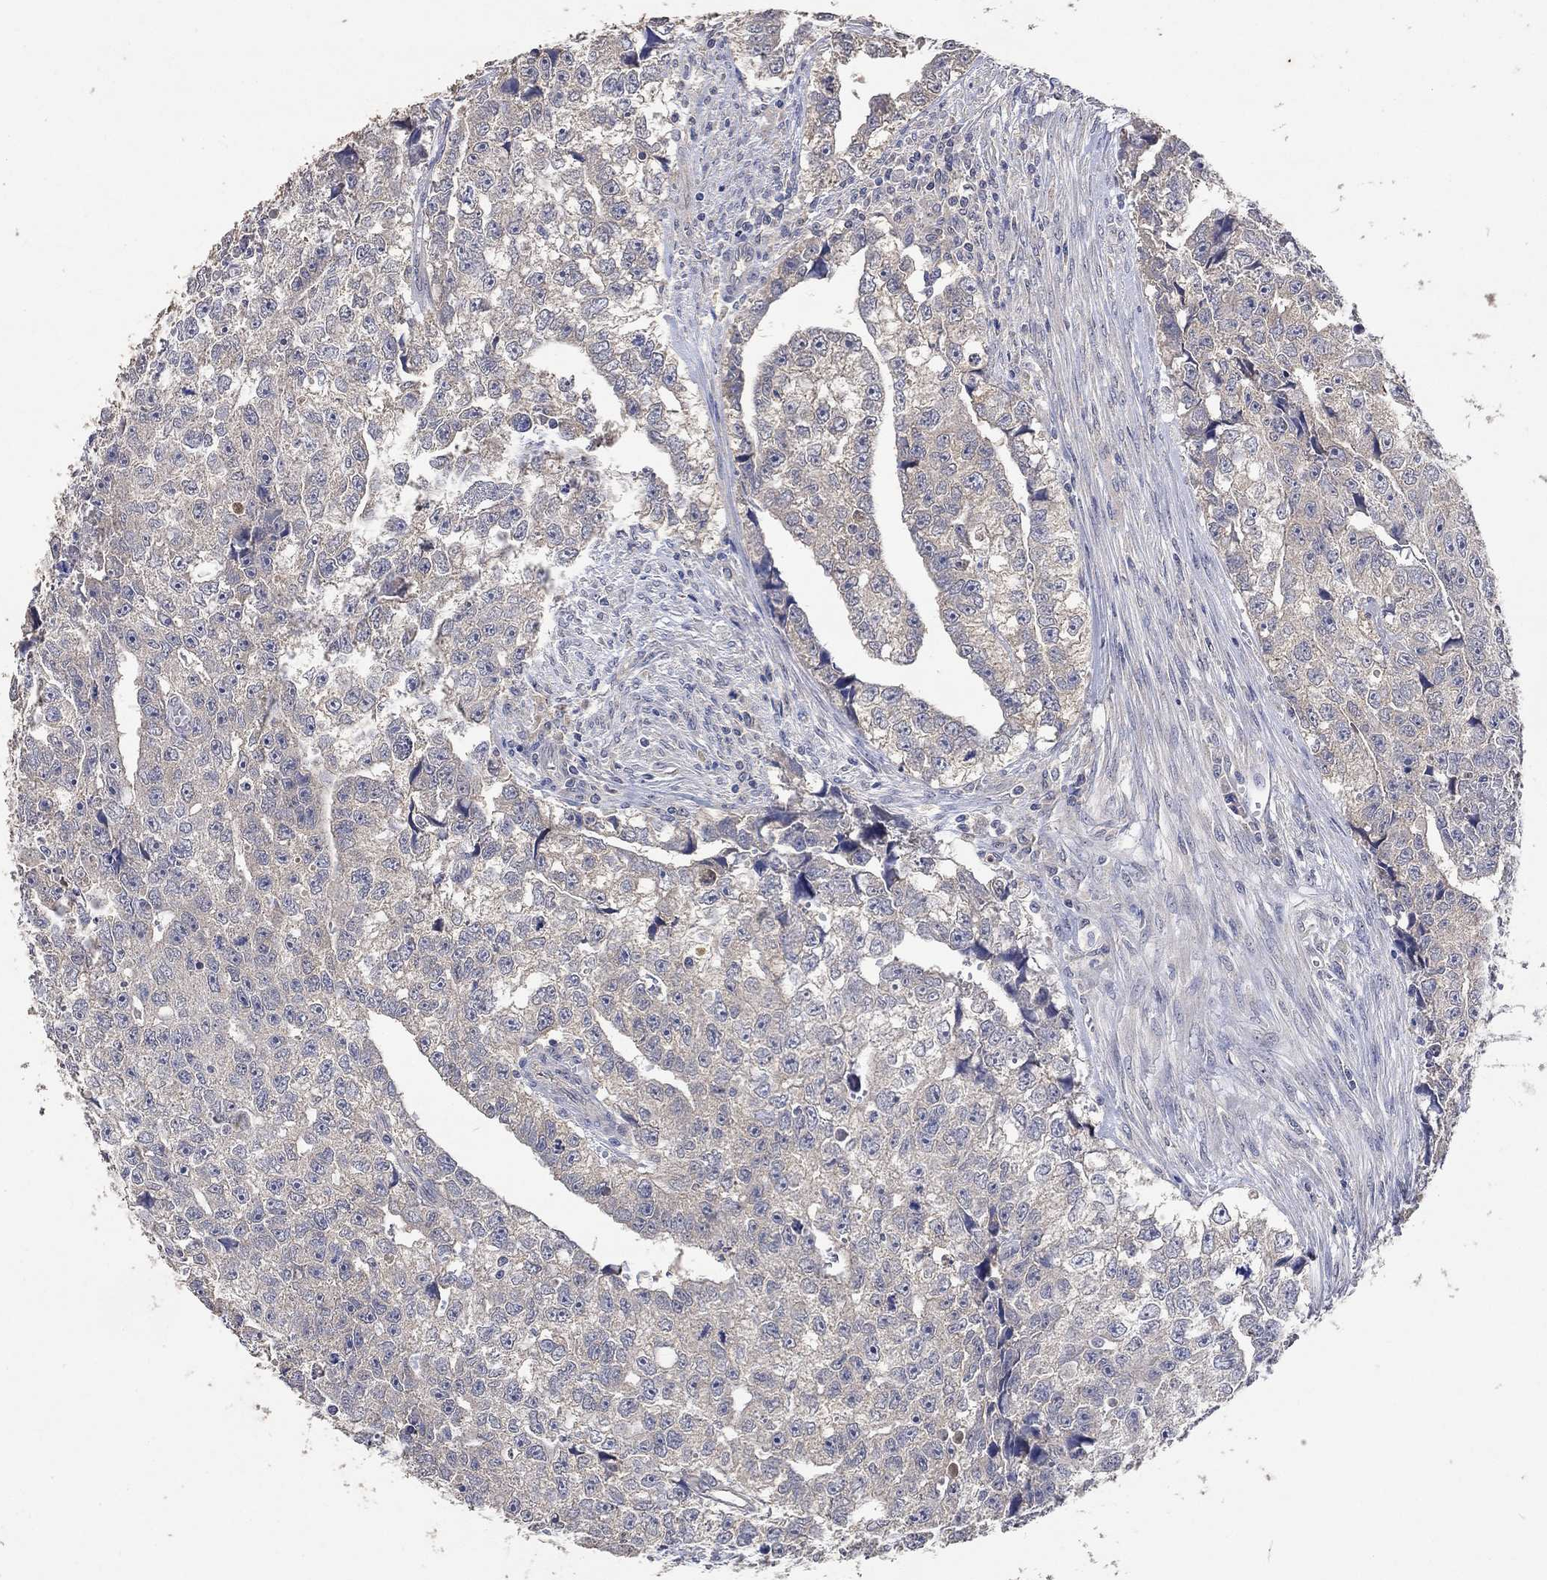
{"staining": {"intensity": "weak", "quantity": "<25%", "location": "cytoplasmic/membranous"}, "tissue": "testis cancer", "cell_type": "Tumor cells", "image_type": "cancer", "snomed": [{"axis": "morphology", "description": "Carcinoma, Embryonal, NOS"}, {"axis": "morphology", "description": "Teratoma, malignant, NOS"}, {"axis": "topography", "description": "Testis"}], "caption": "Micrograph shows no significant protein positivity in tumor cells of testis embryonal carcinoma.", "gene": "PTPN20", "patient": {"sex": "male", "age": 44}}